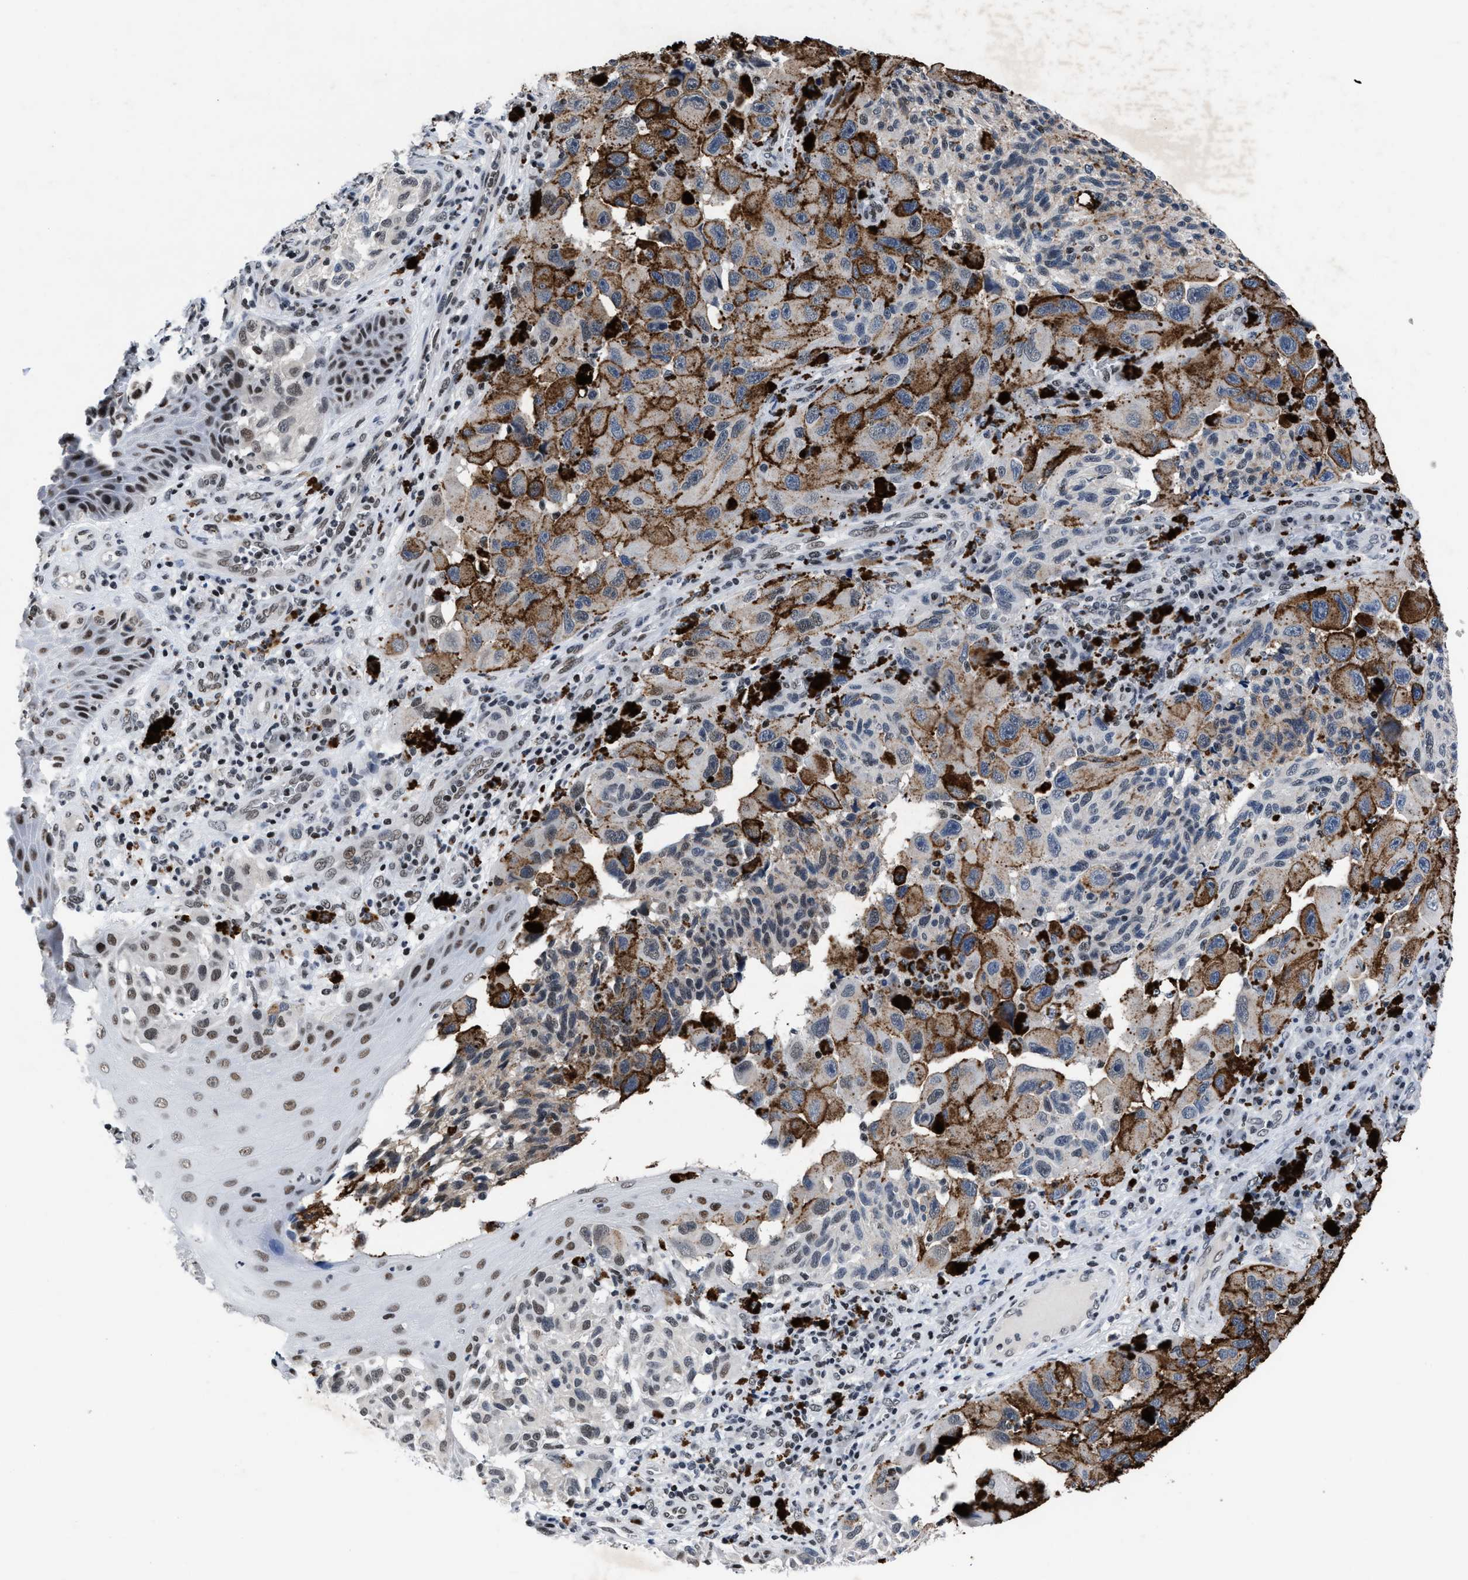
{"staining": {"intensity": "moderate", "quantity": "25%-75%", "location": "cytoplasmic/membranous"}, "tissue": "melanoma", "cell_type": "Tumor cells", "image_type": "cancer", "snomed": [{"axis": "morphology", "description": "Malignant melanoma, NOS"}, {"axis": "topography", "description": "Skin"}], "caption": "Brown immunohistochemical staining in human melanoma exhibits moderate cytoplasmic/membranous expression in approximately 25%-75% of tumor cells. Using DAB (brown) and hematoxylin (blue) stains, captured at high magnification using brightfield microscopy.", "gene": "WDR81", "patient": {"sex": "female", "age": 73}}